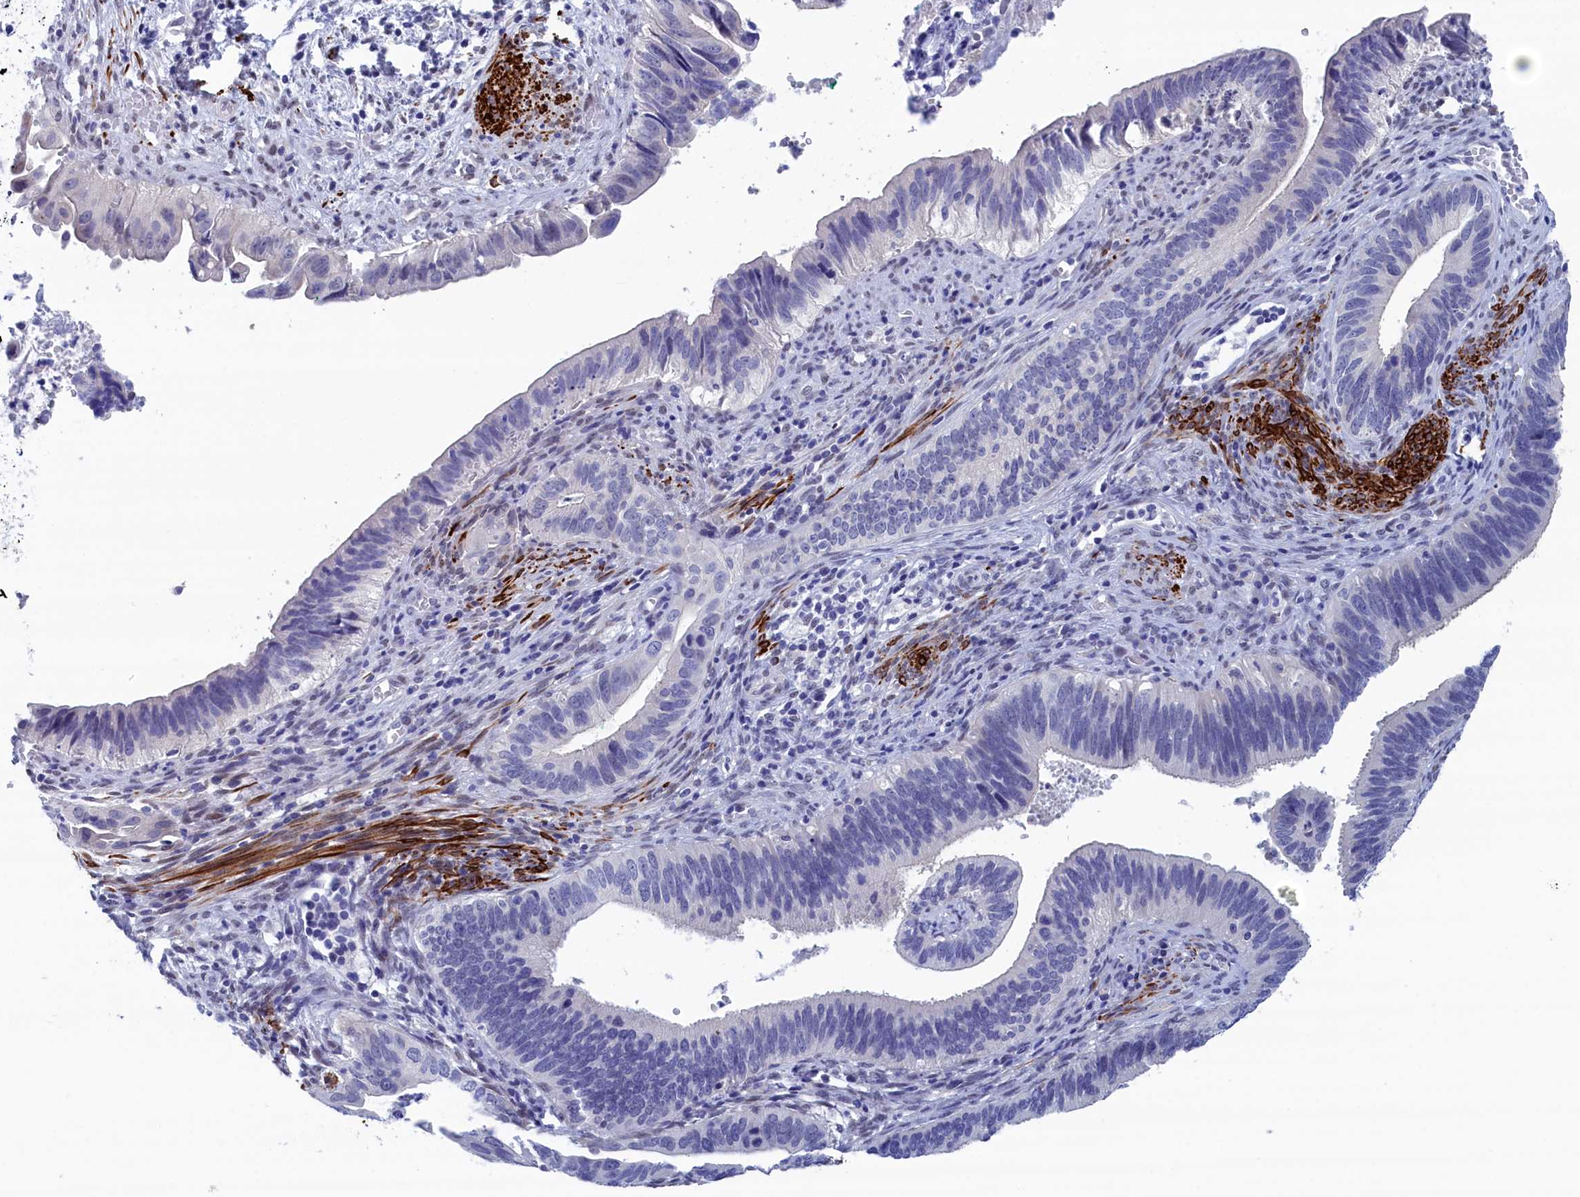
{"staining": {"intensity": "negative", "quantity": "none", "location": "none"}, "tissue": "cervical cancer", "cell_type": "Tumor cells", "image_type": "cancer", "snomed": [{"axis": "morphology", "description": "Adenocarcinoma, NOS"}, {"axis": "topography", "description": "Cervix"}], "caption": "Immunohistochemical staining of human cervical adenocarcinoma exhibits no significant expression in tumor cells.", "gene": "WDR83", "patient": {"sex": "female", "age": 42}}